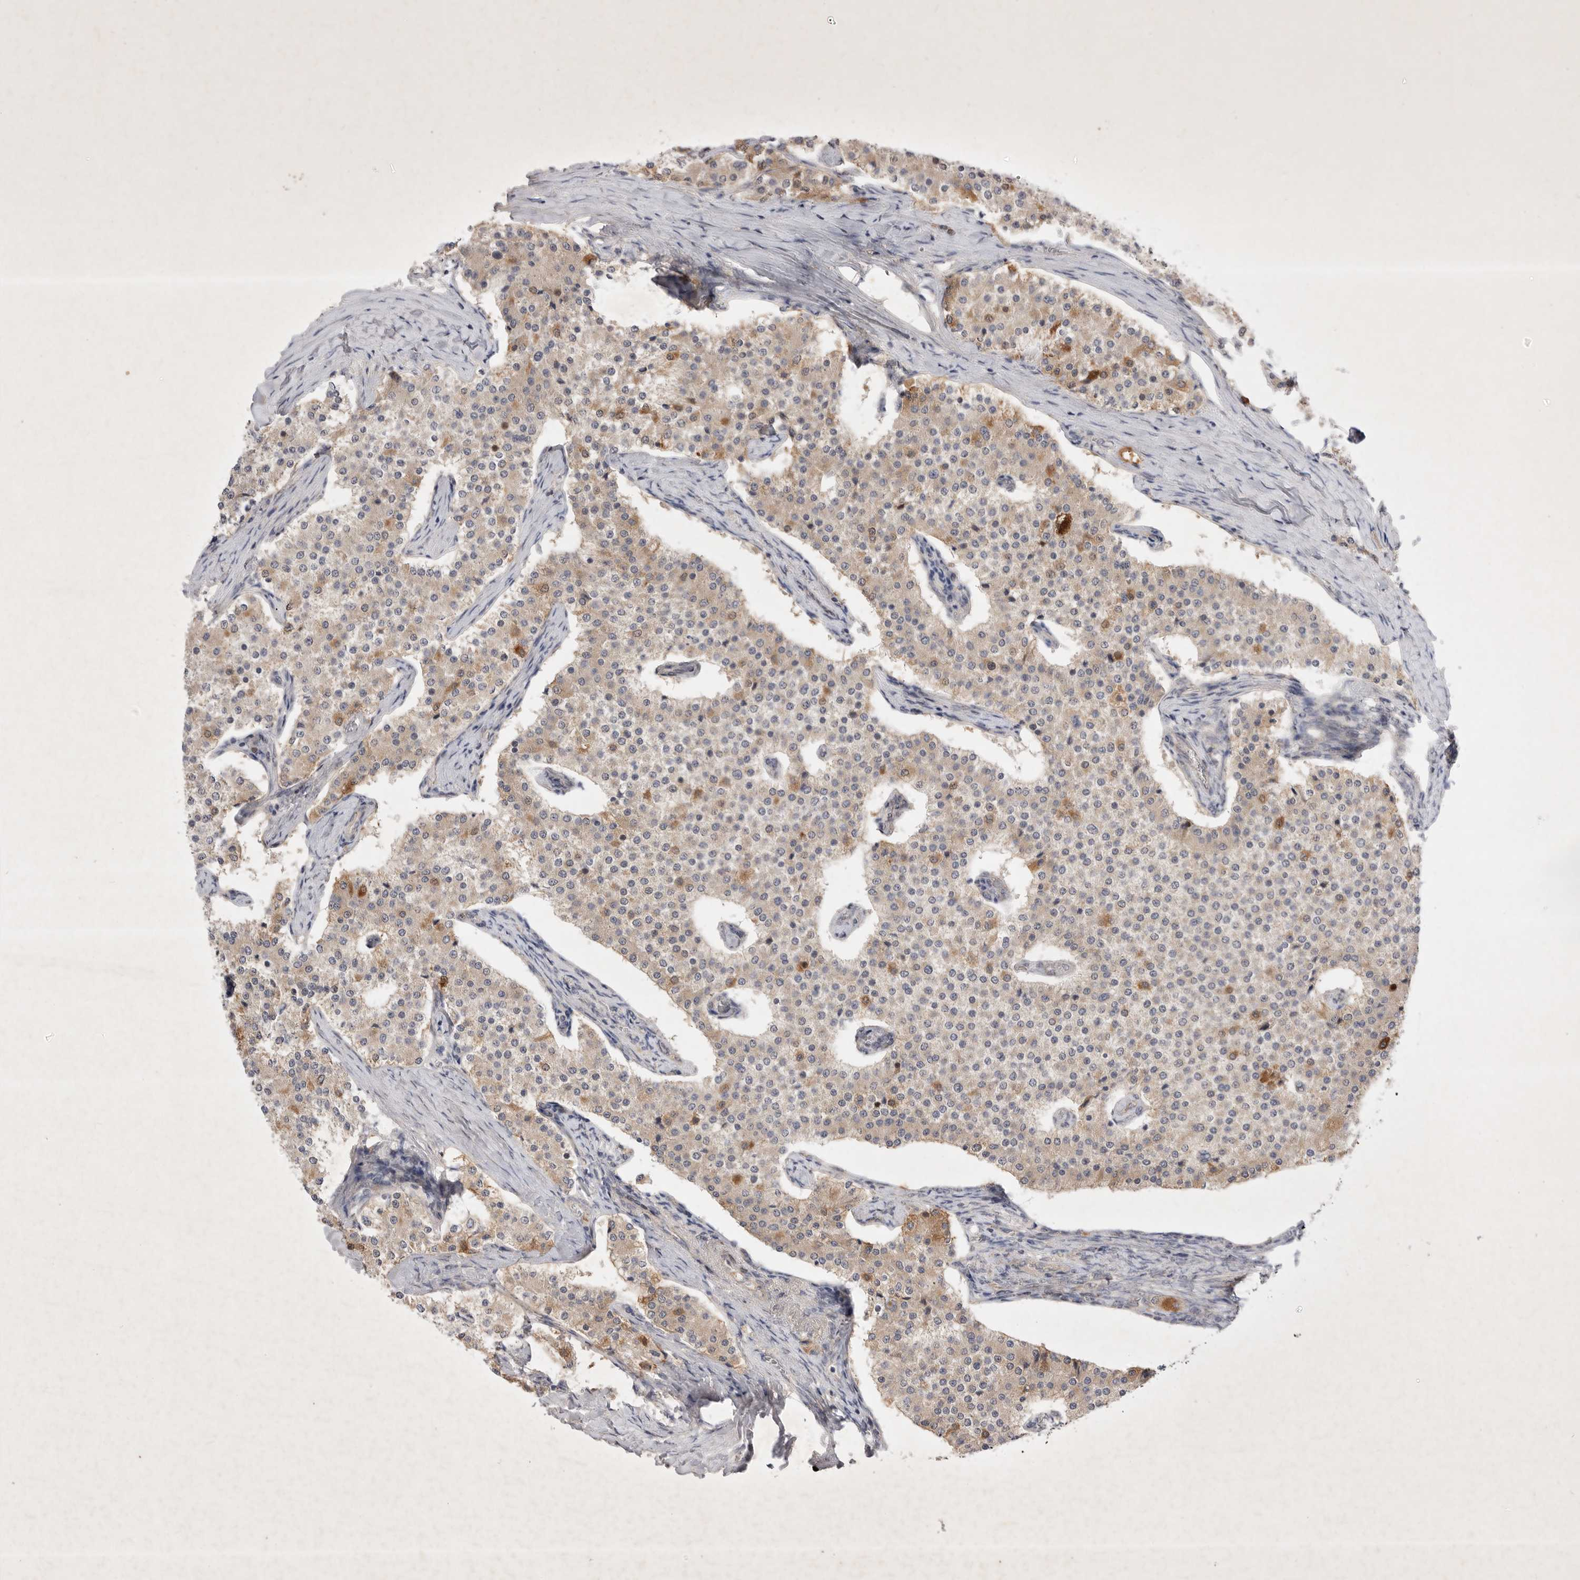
{"staining": {"intensity": "moderate", "quantity": "<25%", "location": "cytoplasmic/membranous"}, "tissue": "carcinoid", "cell_type": "Tumor cells", "image_type": "cancer", "snomed": [{"axis": "morphology", "description": "Carcinoid, malignant, NOS"}, {"axis": "topography", "description": "Colon"}], "caption": "Immunohistochemistry (IHC) micrograph of neoplastic tissue: carcinoid stained using immunohistochemistry (IHC) exhibits low levels of moderate protein expression localized specifically in the cytoplasmic/membranous of tumor cells, appearing as a cytoplasmic/membranous brown color.", "gene": "PTPDC1", "patient": {"sex": "female", "age": 52}}